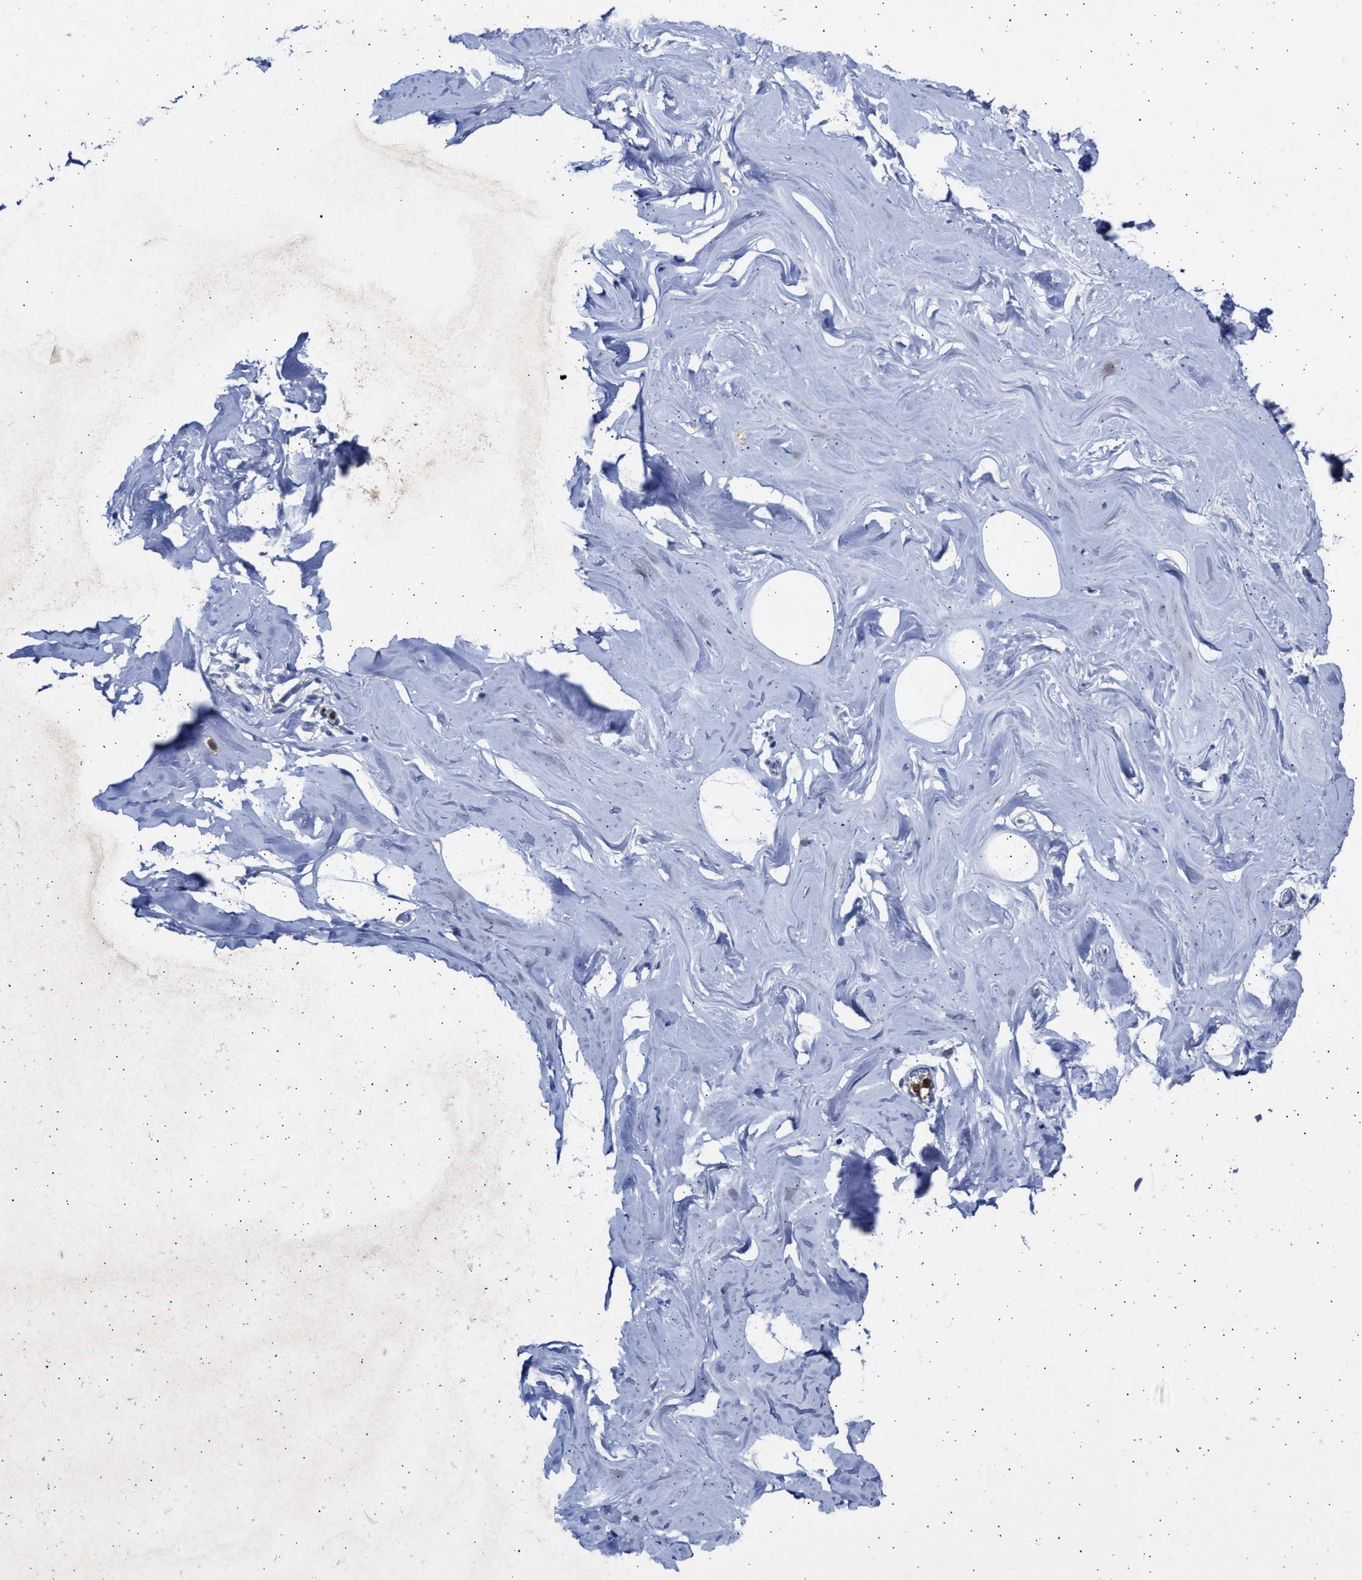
{"staining": {"intensity": "negative", "quantity": "none", "location": "none"}, "tissue": "adipose tissue", "cell_type": "Adipocytes", "image_type": "normal", "snomed": [{"axis": "morphology", "description": "Normal tissue, NOS"}, {"axis": "morphology", "description": "Fibrosis, NOS"}, {"axis": "topography", "description": "Breast"}, {"axis": "topography", "description": "Adipose tissue"}], "caption": "There is no significant positivity in adipocytes of adipose tissue.", "gene": "FCER1A", "patient": {"sex": "female", "age": 39}}